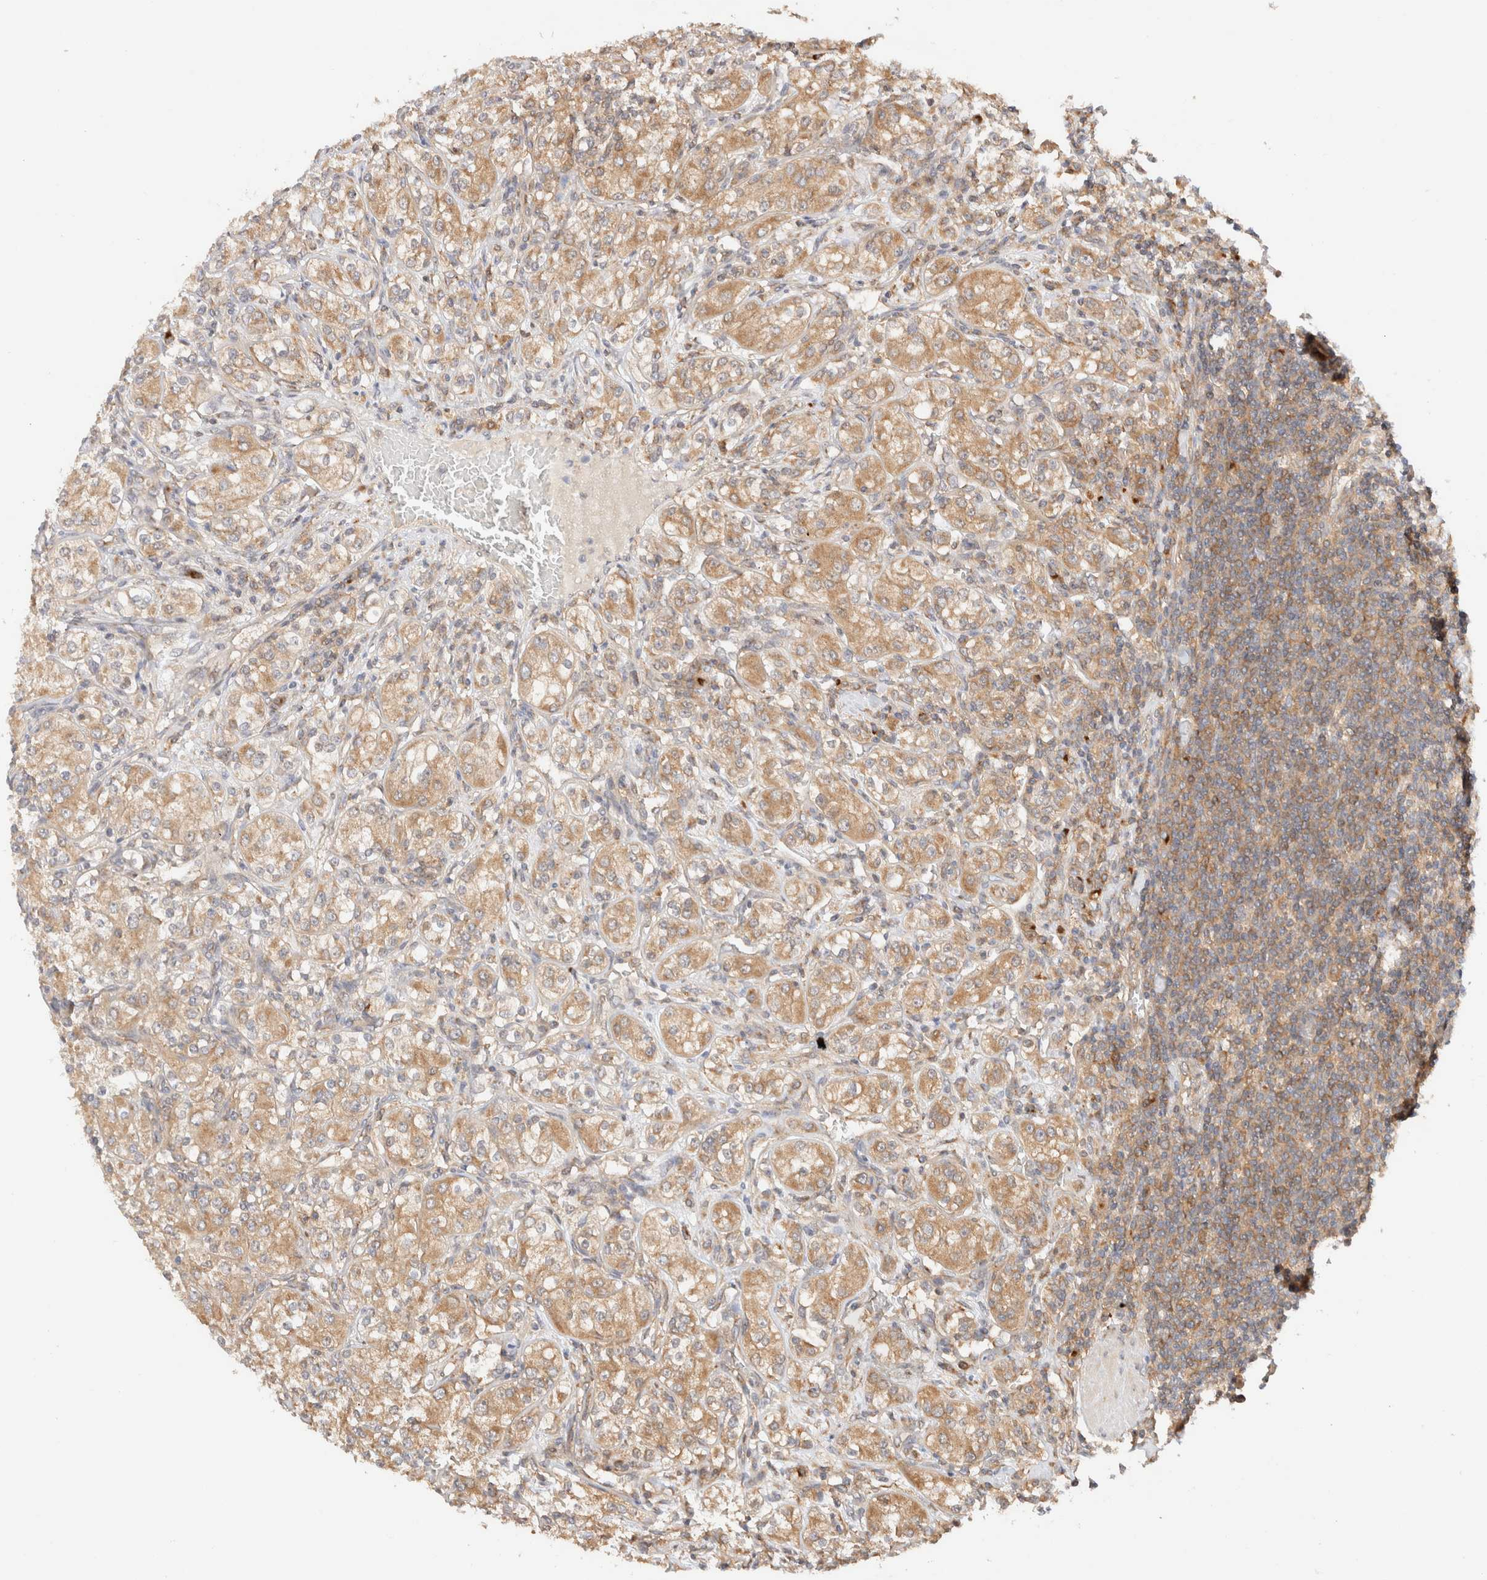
{"staining": {"intensity": "moderate", "quantity": ">75%", "location": "cytoplasmic/membranous"}, "tissue": "renal cancer", "cell_type": "Tumor cells", "image_type": "cancer", "snomed": [{"axis": "morphology", "description": "Adenocarcinoma, NOS"}, {"axis": "topography", "description": "Kidney"}], "caption": "Immunohistochemical staining of human adenocarcinoma (renal) reveals moderate cytoplasmic/membranous protein positivity in approximately >75% of tumor cells.", "gene": "RABEP1", "patient": {"sex": "male", "age": 77}}